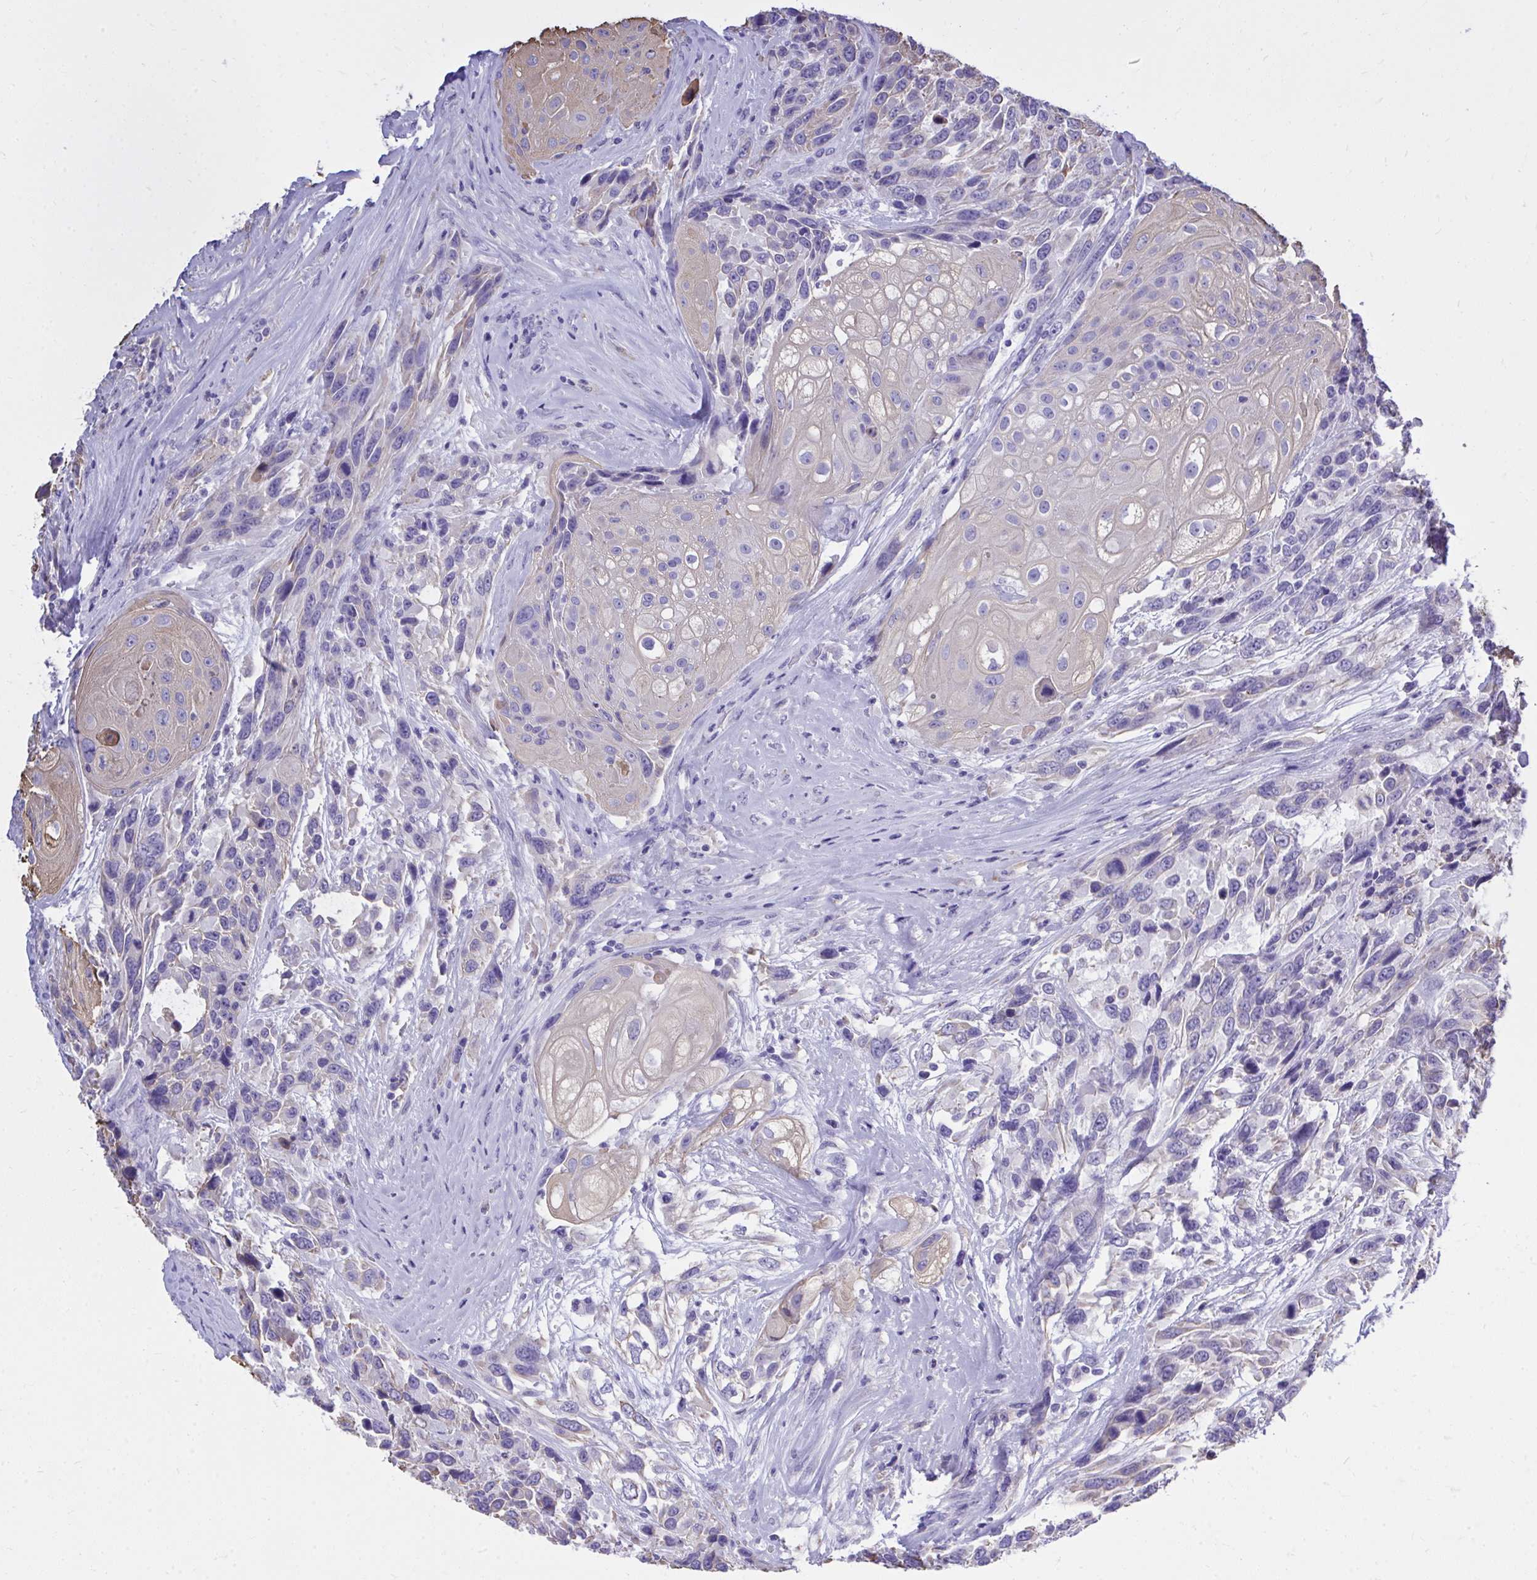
{"staining": {"intensity": "weak", "quantity": "<25%", "location": "cytoplasmic/membranous"}, "tissue": "urothelial cancer", "cell_type": "Tumor cells", "image_type": "cancer", "snomed": [{"axis": "morphology", "description": "Urothelial carcinoma, High grade"}, {"axis": "topography", "description": "Urinary bladder"}], "caption": "Immunohistochemical staining of high-grade urothelial carcinoma shows no significant positivity in tumor cells.", "gene": "PSD", "patient": {"sex": "female", "age": 70}}